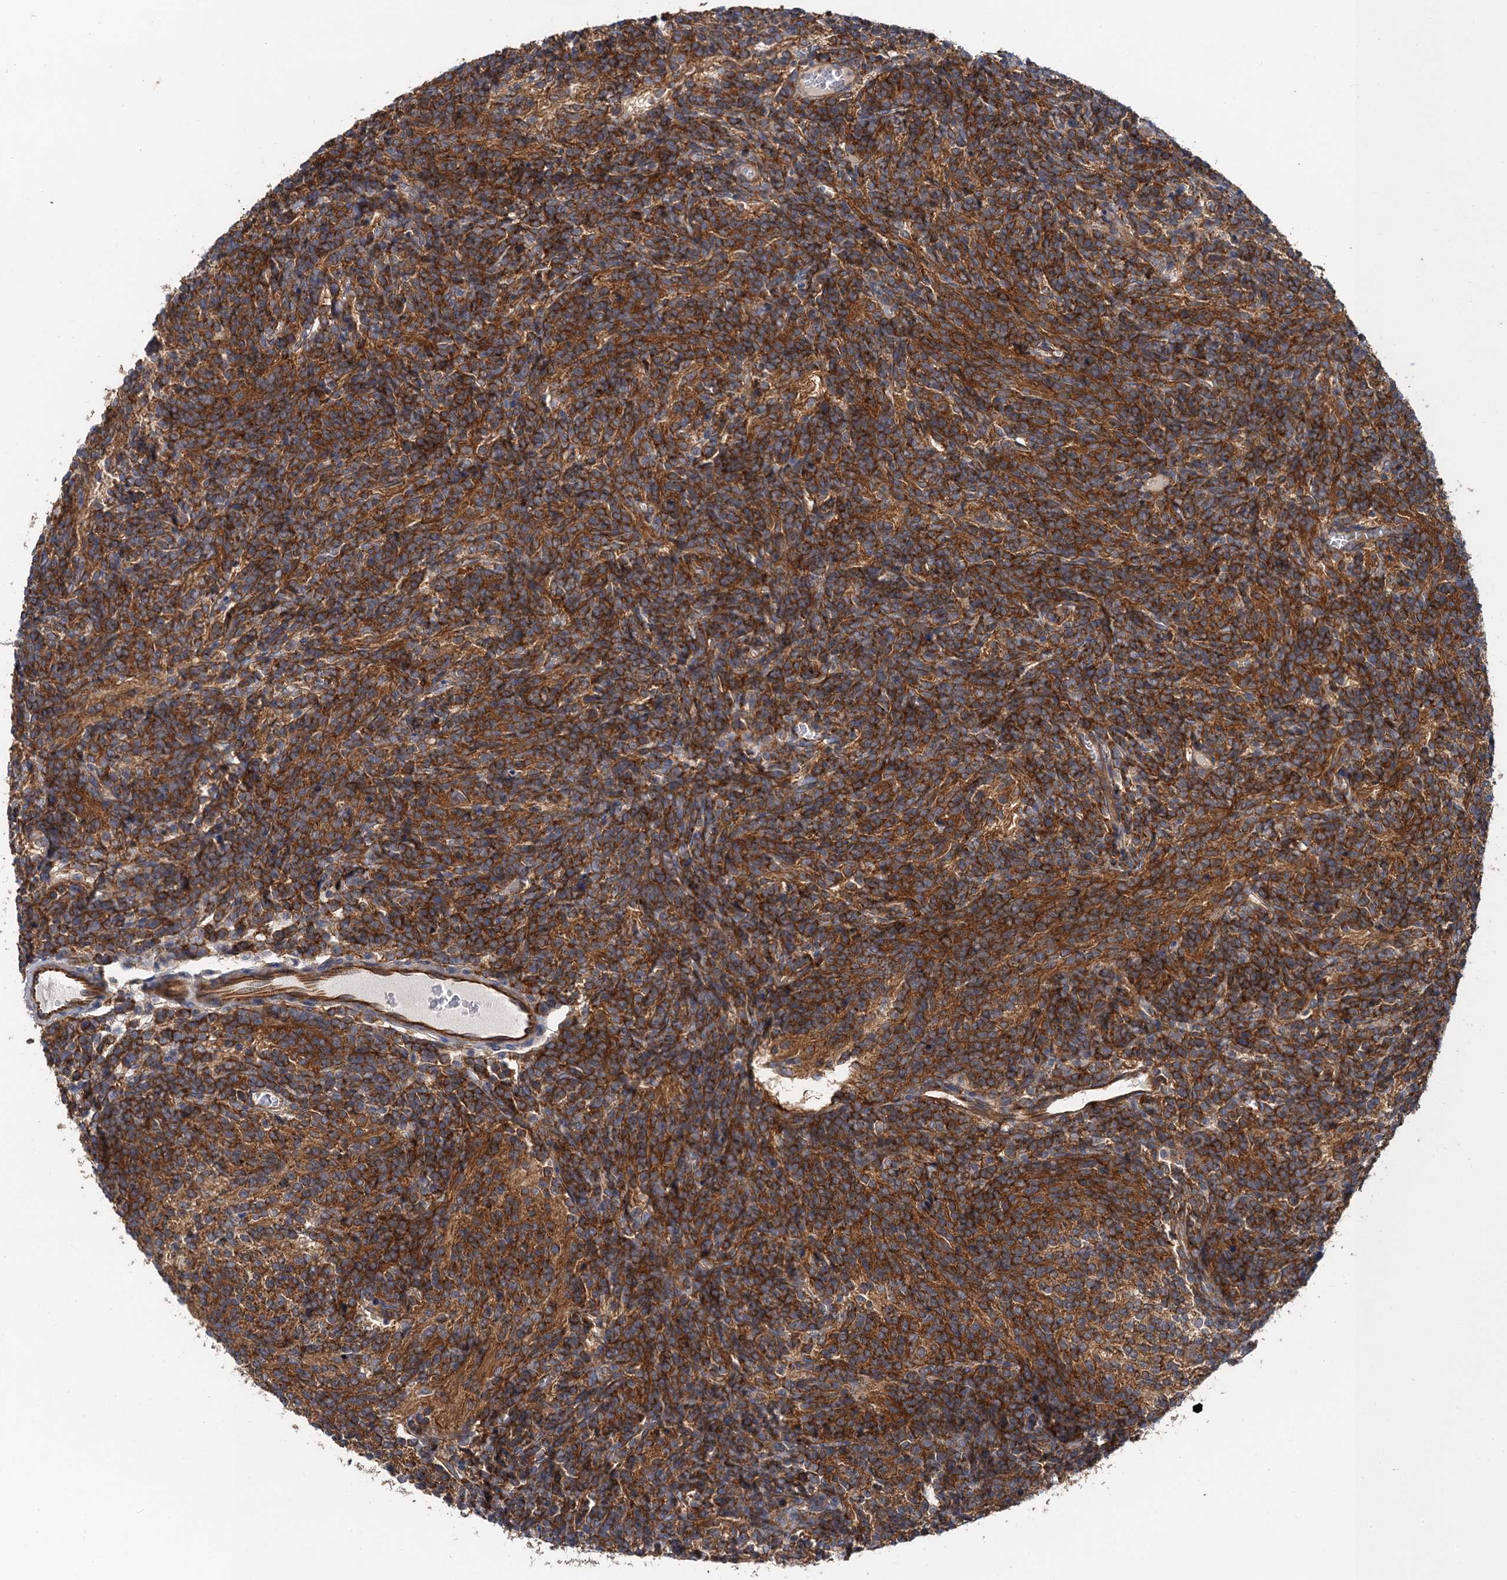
{"staining": {"intensity": "strong", "quantity": ">75%", "location": "cytoplasmic/membranous"}, "tissue": "glioma", "cell_type": "Tumor cells", "image_type": "cancer", "snomed": [{"axis": "morphology", "description": "Glioma, malignant, Low grade"}, {"axis": "topography", "description": "Brain"}], "caption": "Tumor cells display strong cytoplasmic/membranous expression in approximately >75% of cells in malignant low-grade glioma.", "gene": "PJA2", "patient": {"sex": "female", "age": 1}}